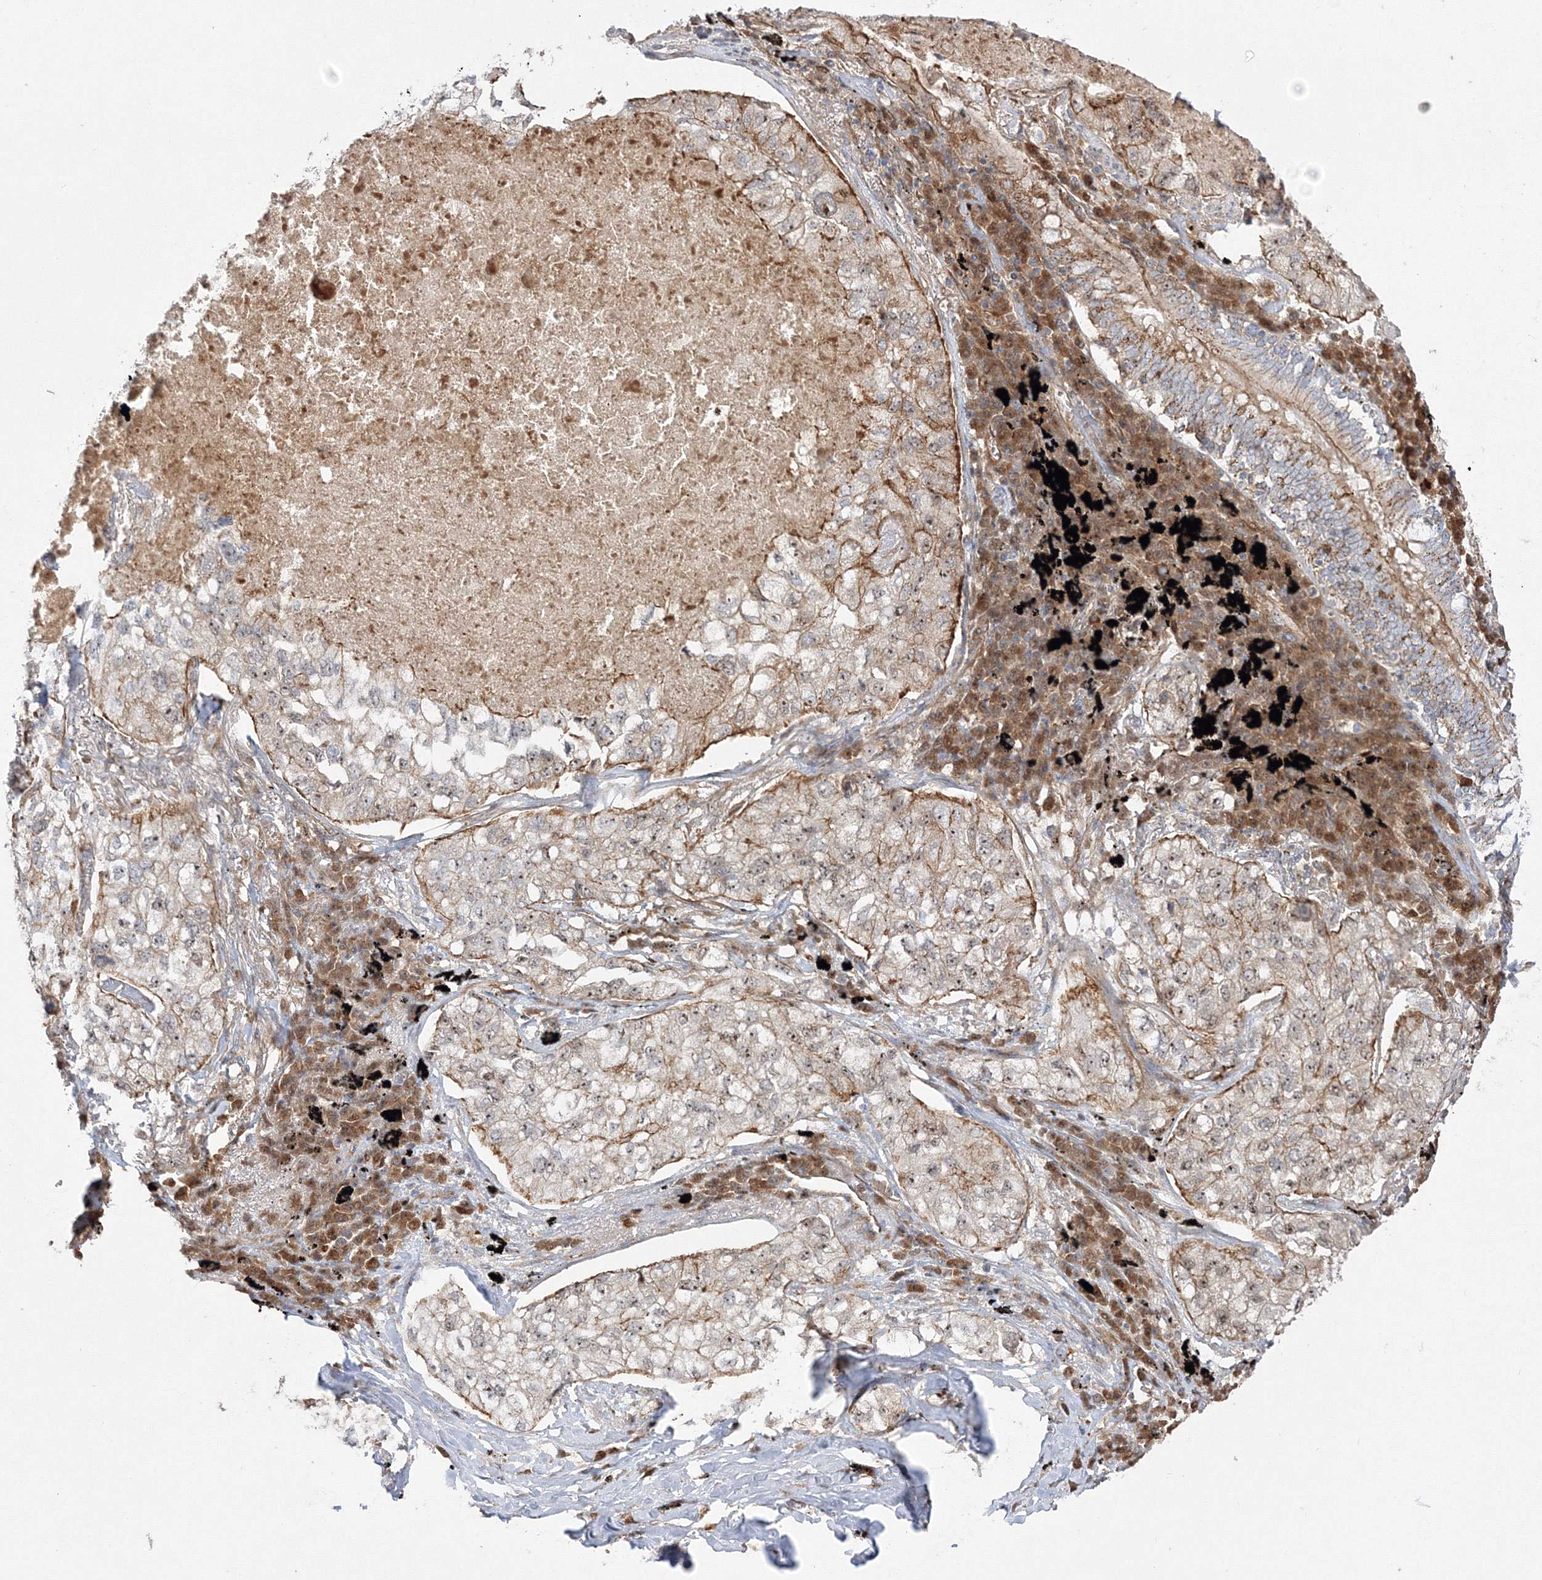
{"staining": {"intensity": "moderate", "quantity": ">75%", "location": "cytoplasmic/membranous,nuclear"}, "tissue": "lung cancer", "cell_type": "Tumor cells", "image_type": "cancer", "snomed": [{"axis": "morphology", "description": "Adenocarcinoma, NOS"}, {"axis": "topography", "description": "Lung"}], "caption": "Lung cancer stained with a protein marker demonstrates moderate staining in tumor cells.", "gene": "NPM3", "patient": {"sex": "male", "age": 65}}